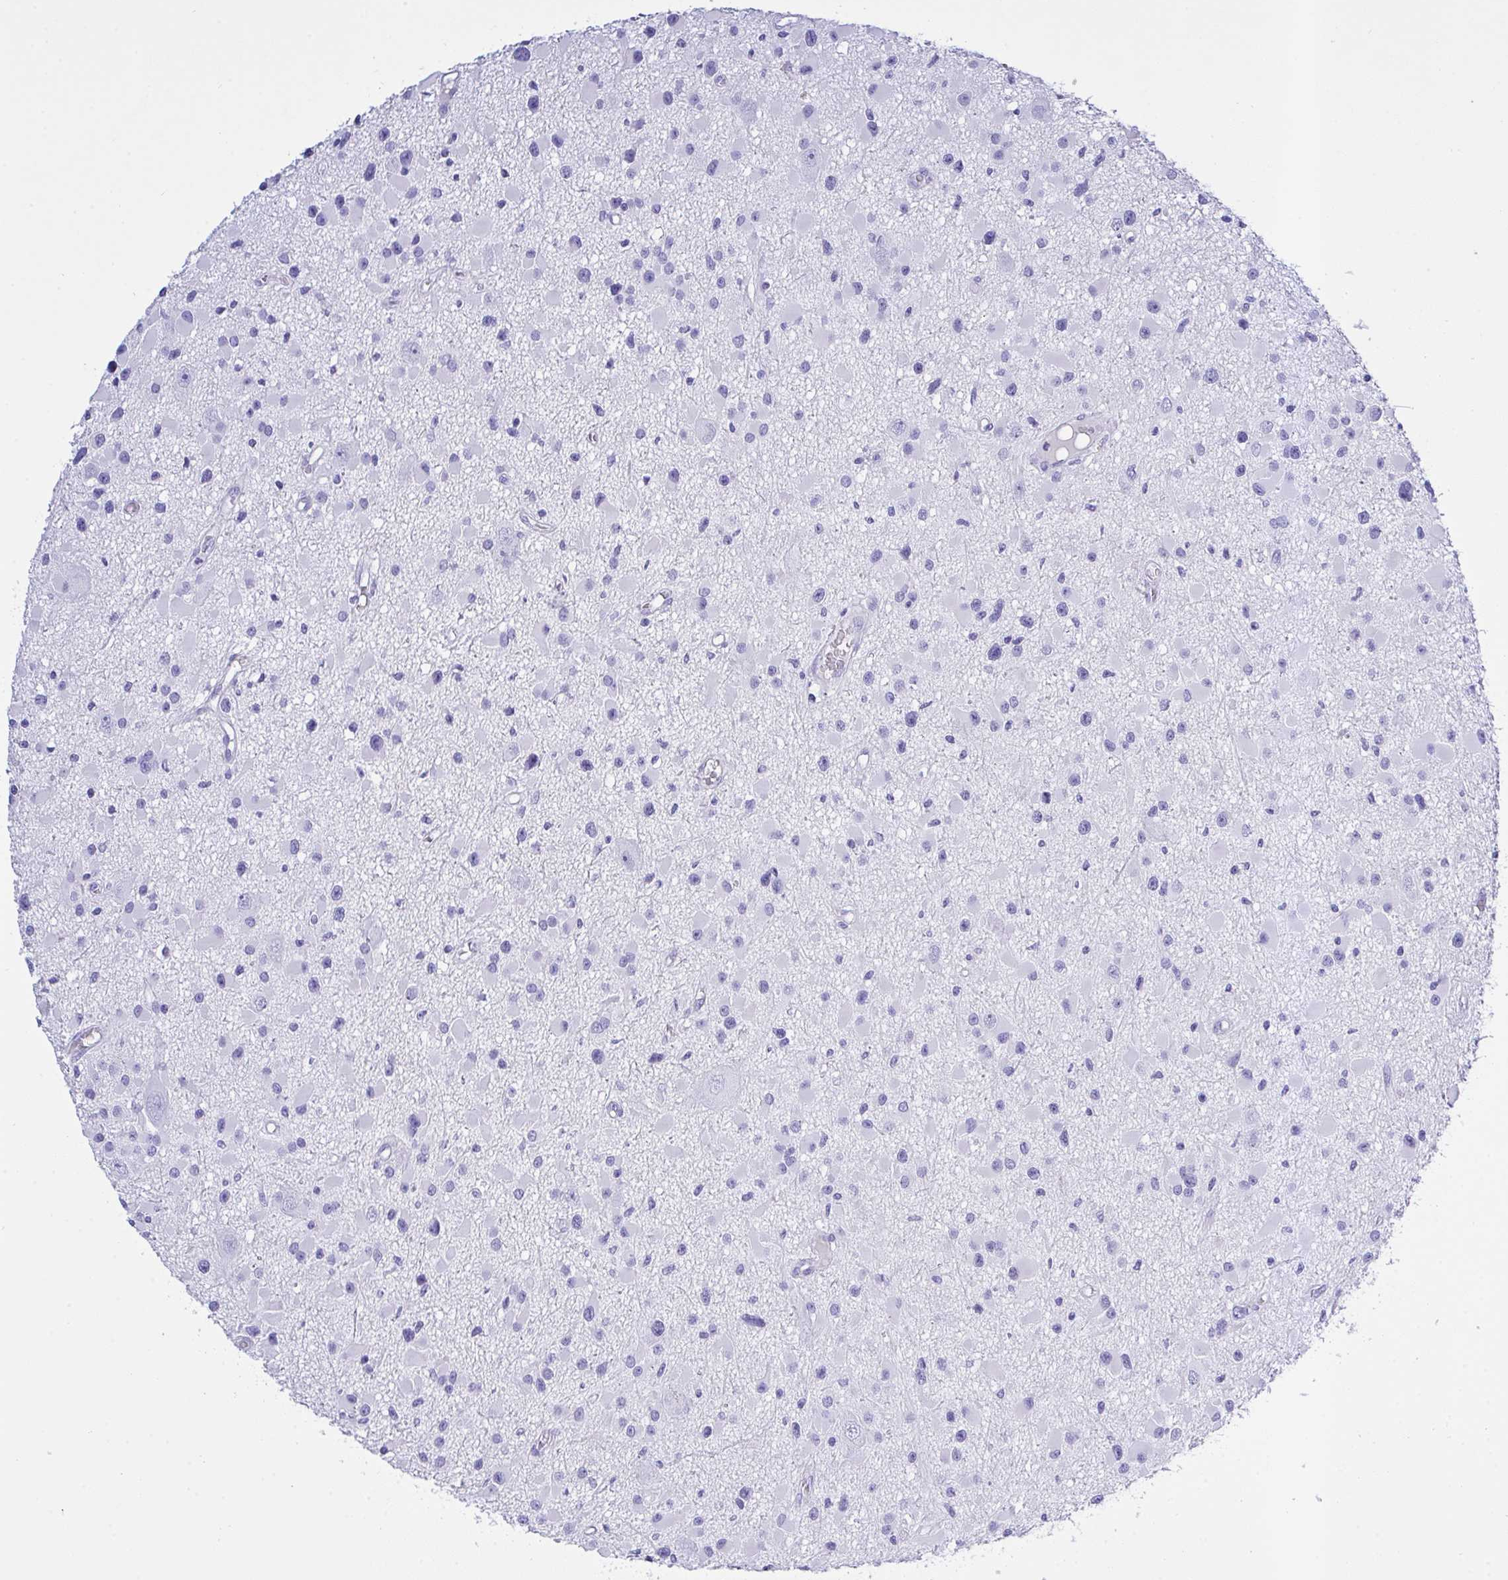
{"staining": {"intensity": "negative", "quantity": "none", "location": "none"}, "tissue": "glioma", "cell_type": "Tumor cells", "image_type": "cancer", "snomed": [{"axis": "morphology", "description": "Glioma, malignant, High grade"}, {"axis": "topography", "description": "Brain"}], "caption": "DAB immunohistochemical staining of human malignant glioma (high-grade) displays no significant expression in tumor cells. (DAB (3,3'-diaminobenzidine) immunohistochemistry (IHC) visualized using brightfield microscopy, high magnification).", "gene": "AKR1D1", "patient": {"sex": "male", "age": 54}}